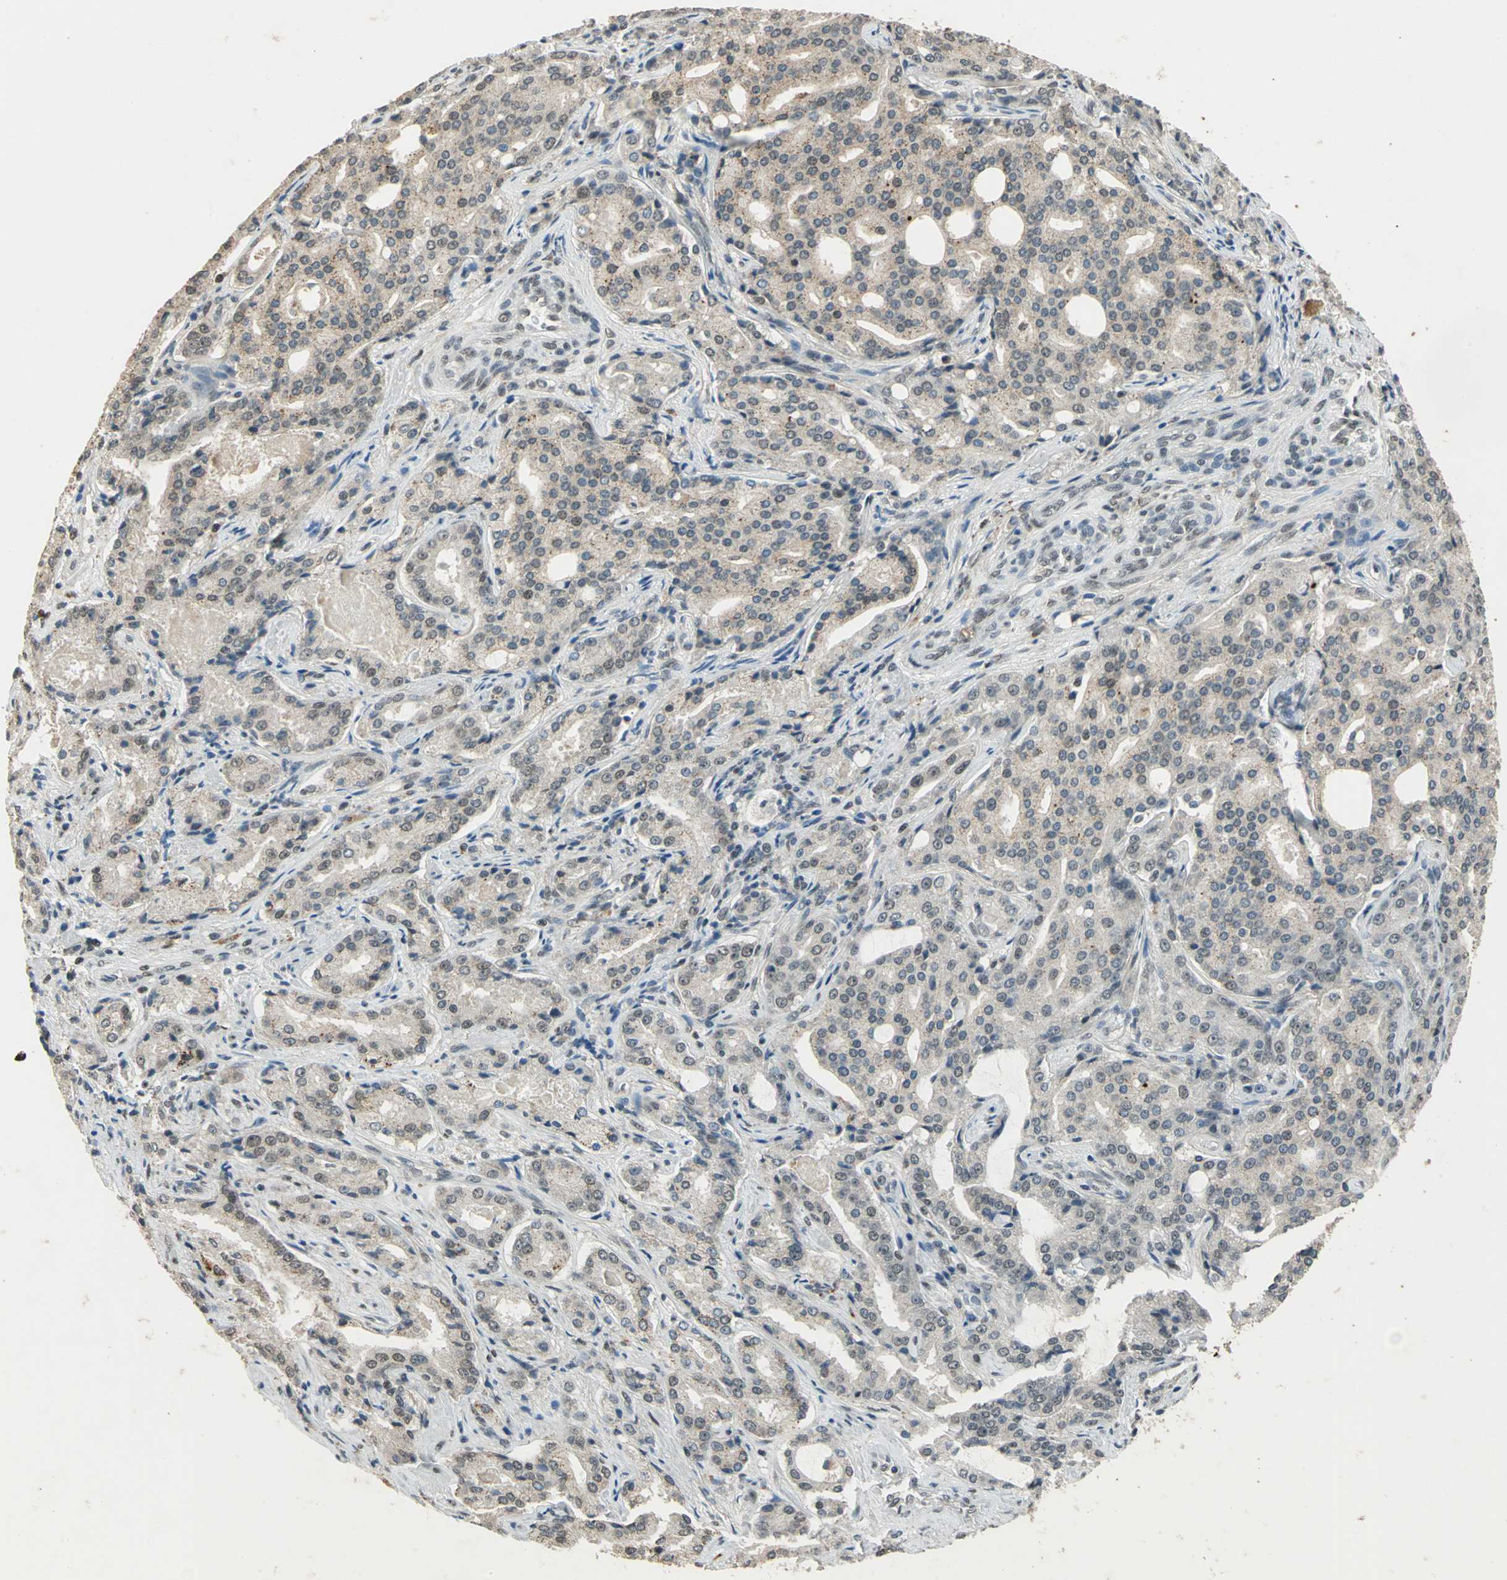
{"staining": {"intensity": "weak", "quantity": "<25%", "location": "cytoplasmic/membranous"}, "tissue": "prostate cancer", "cell_type": "Tumor cells", "image_type": "cancer", "snomed": [{"axis": "morphology", "description": "Adenocarcinoma, High grade"}, {"axis": "topography", "description": "Prostate"}], "caption": "Prostate cancer was stained to show a protein in brown. There is no significant positivity in tumor cells.", "gene": "RAD17", "patient": {"sex": "male", "age": 72}}